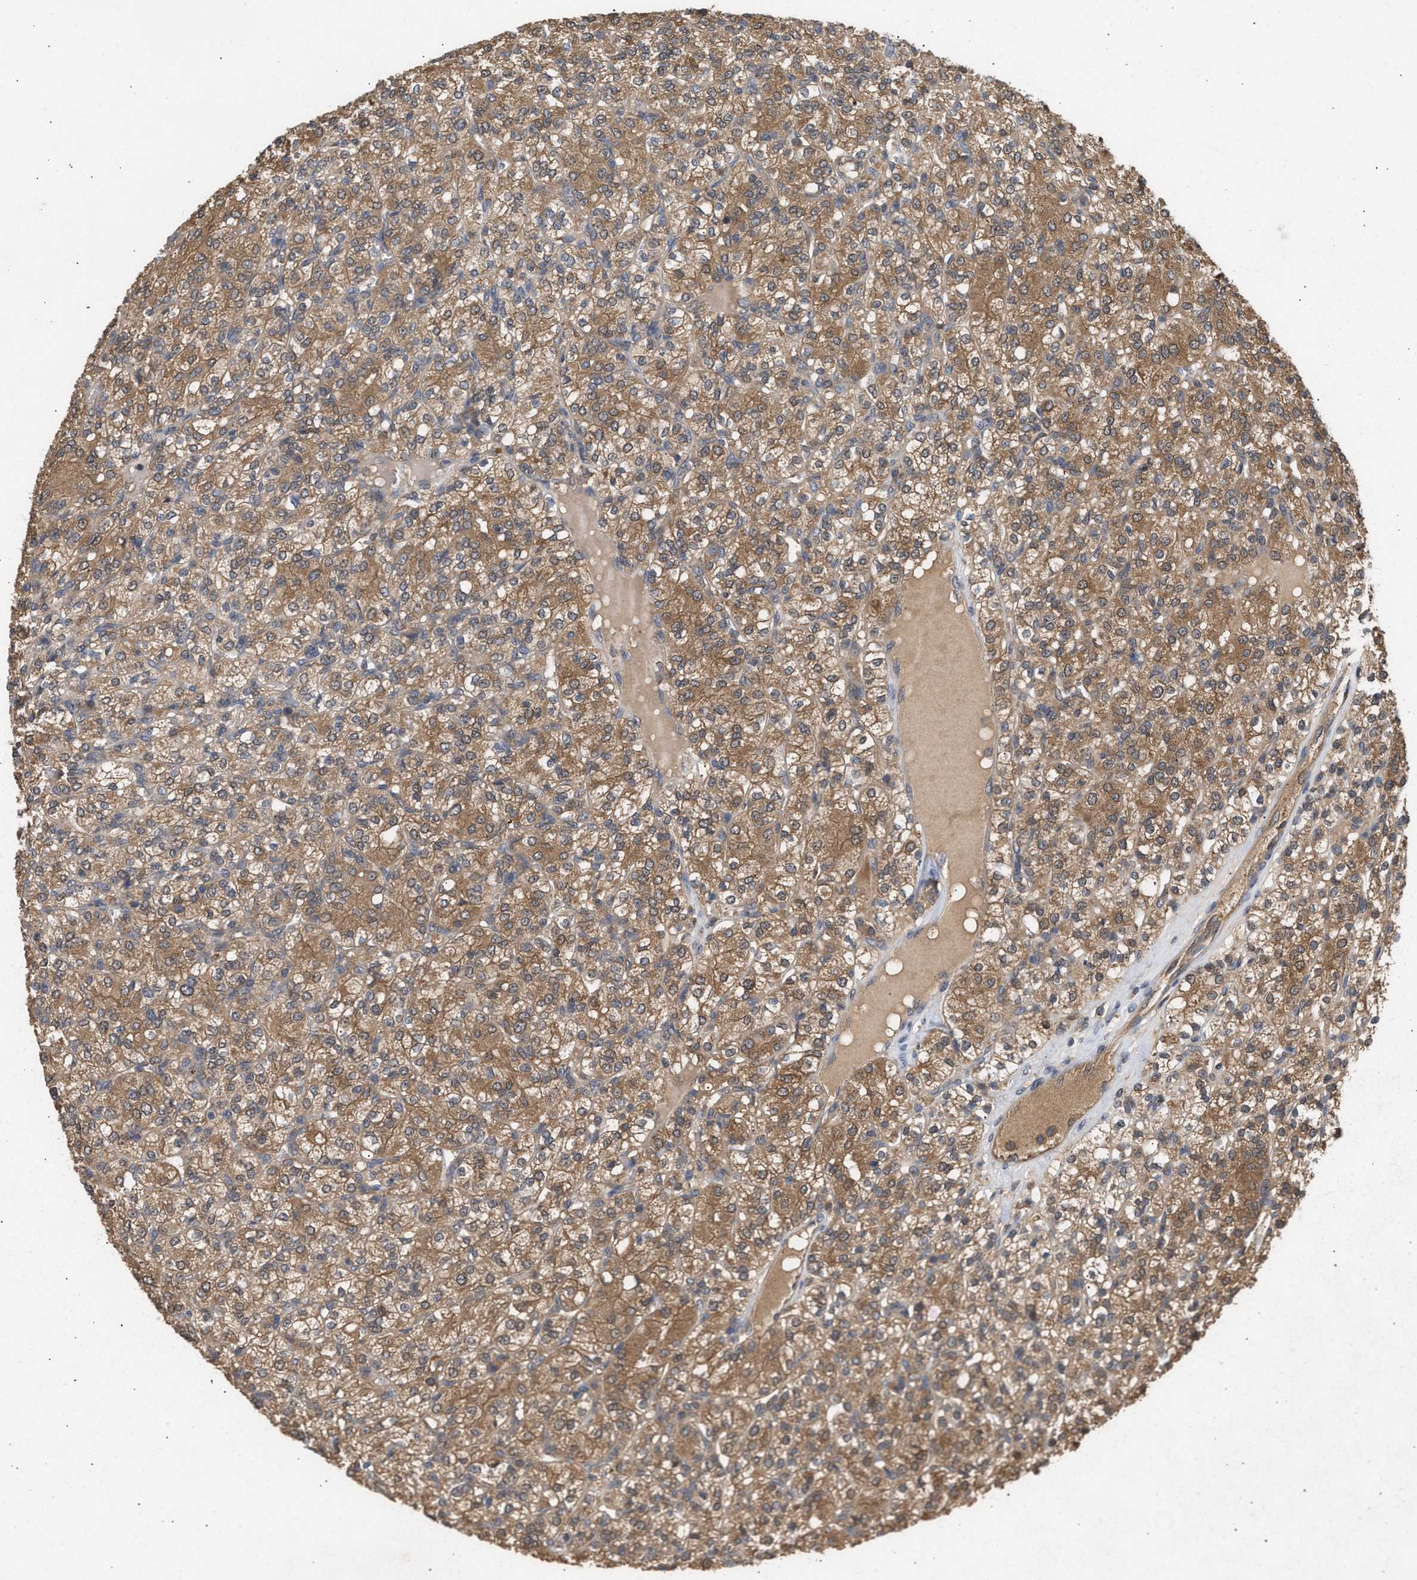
{"staining": {"intensity": "moderate", "quantity": ">75%", "location": "cytoplasmic/membranous"}, "tissue": "renal cancer", "cell_type": "Tumor cells", "image_type": "cancer", "snomed": [{"axis": "morphology", "description": "Adenocarcinoma, NOS"}, {"axis": "topography", "description": "Kidney"}], "caption": "The histopathology image displays immunohistochemical staining of renal cancer. There is moderate cytoplasmic/membranous staining is identified in about >75% of tumor cells. (Brightfield microscopy of DAB IHC at high magnification).", "gene": "FITM1", "patient": {"sex": "male", "age": 77}}